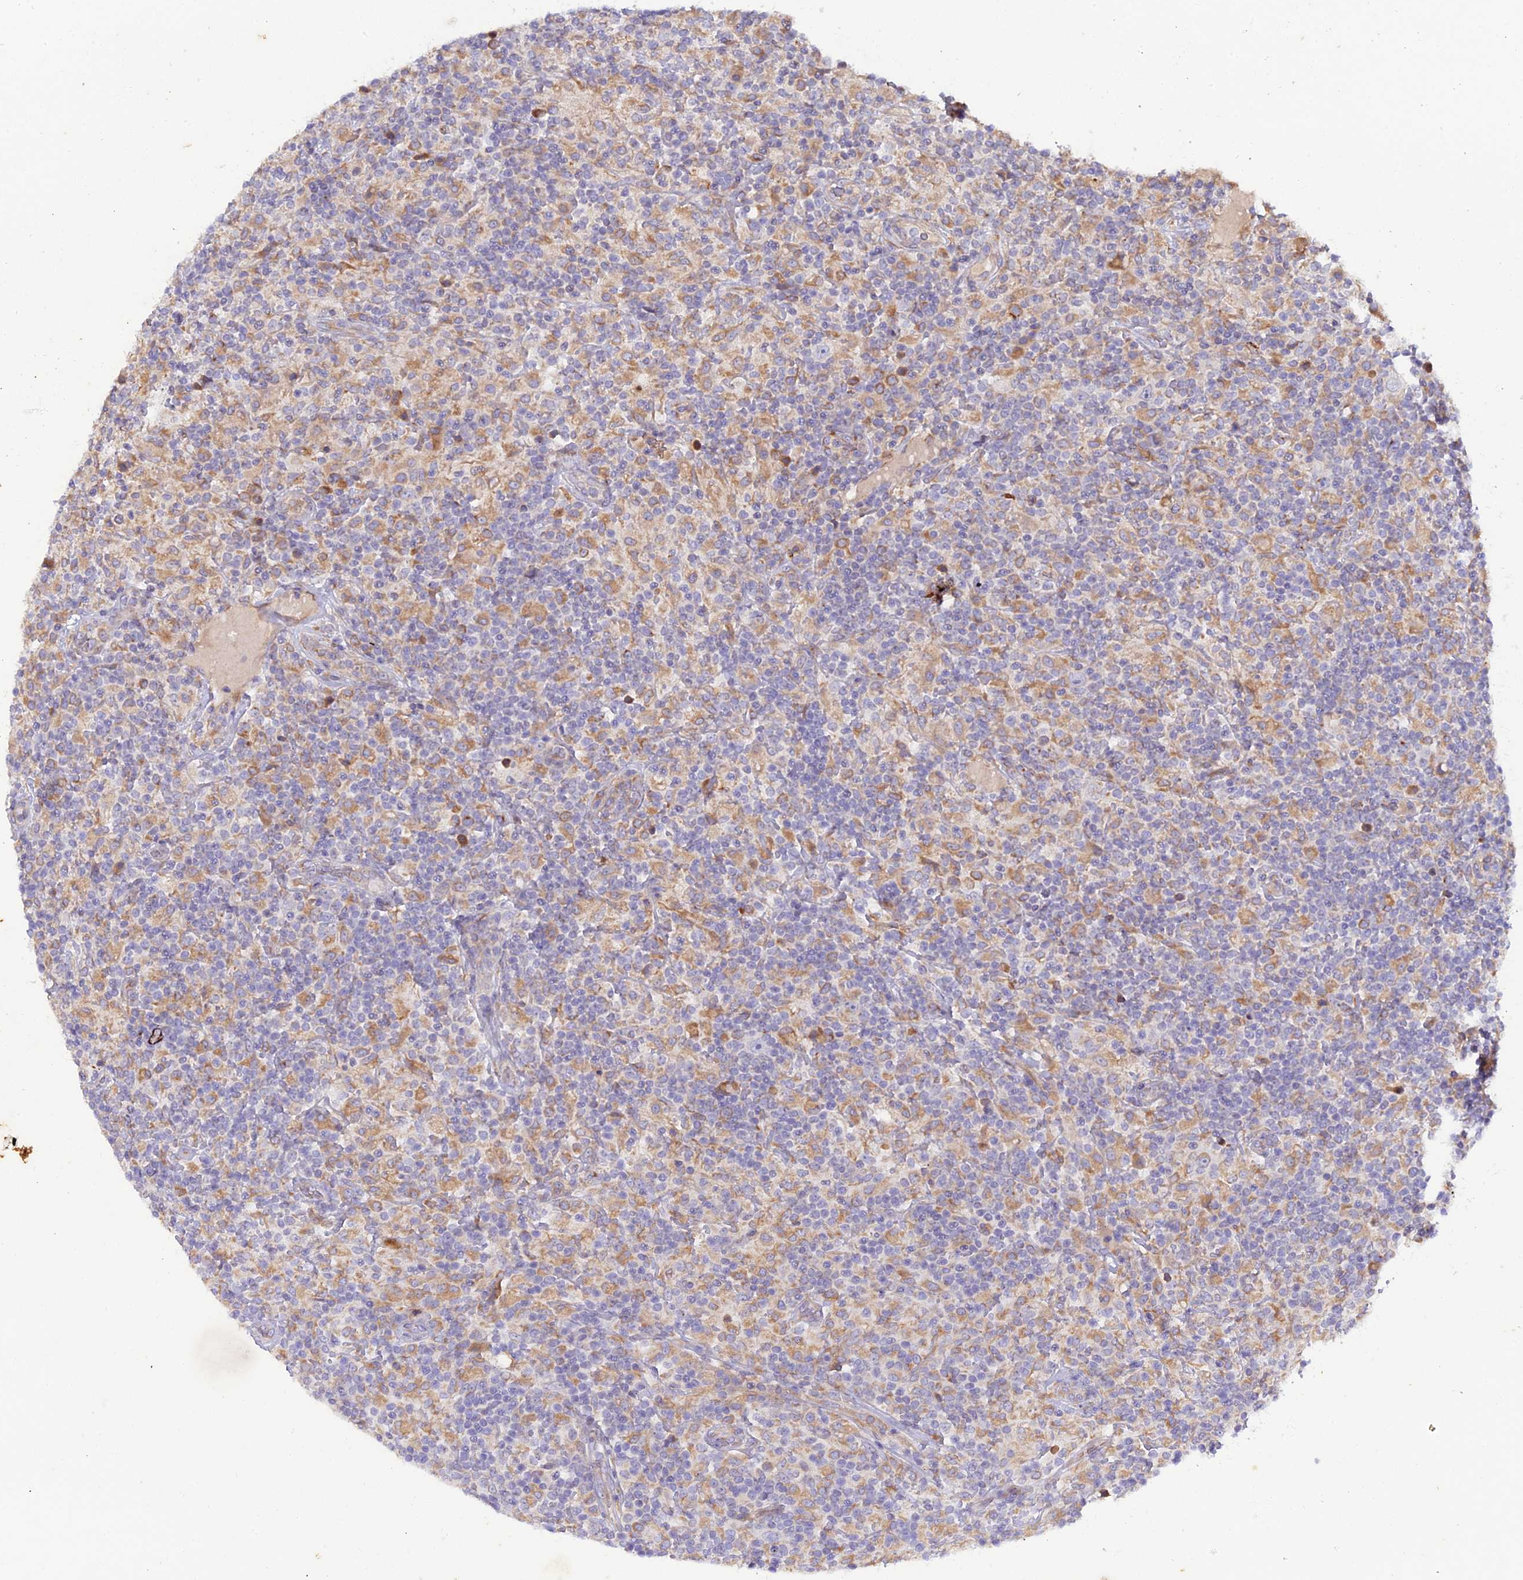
{"staining": {"intensity": "weak", "quantity": "25%-75%", "location": "cytoplasmic/membranous"}, "tissue": "lymphoma", "cell_type": "Tumor cells", "image_type": "cancer", "snomed": [{"axis": "morphology", "description": "Hodgkin's disease, NOS"}, {"axis": "topography", "description": "Lymph node"}], "caption": "Hodgkin's disease tissue displays weak cytoplasmic/membranous positivity in about 25%-75% of tumor cells, visualized by immunohistochemistry.", "gene": "ARL6IP1", "patient": {"sex": "male", "age": 70}}